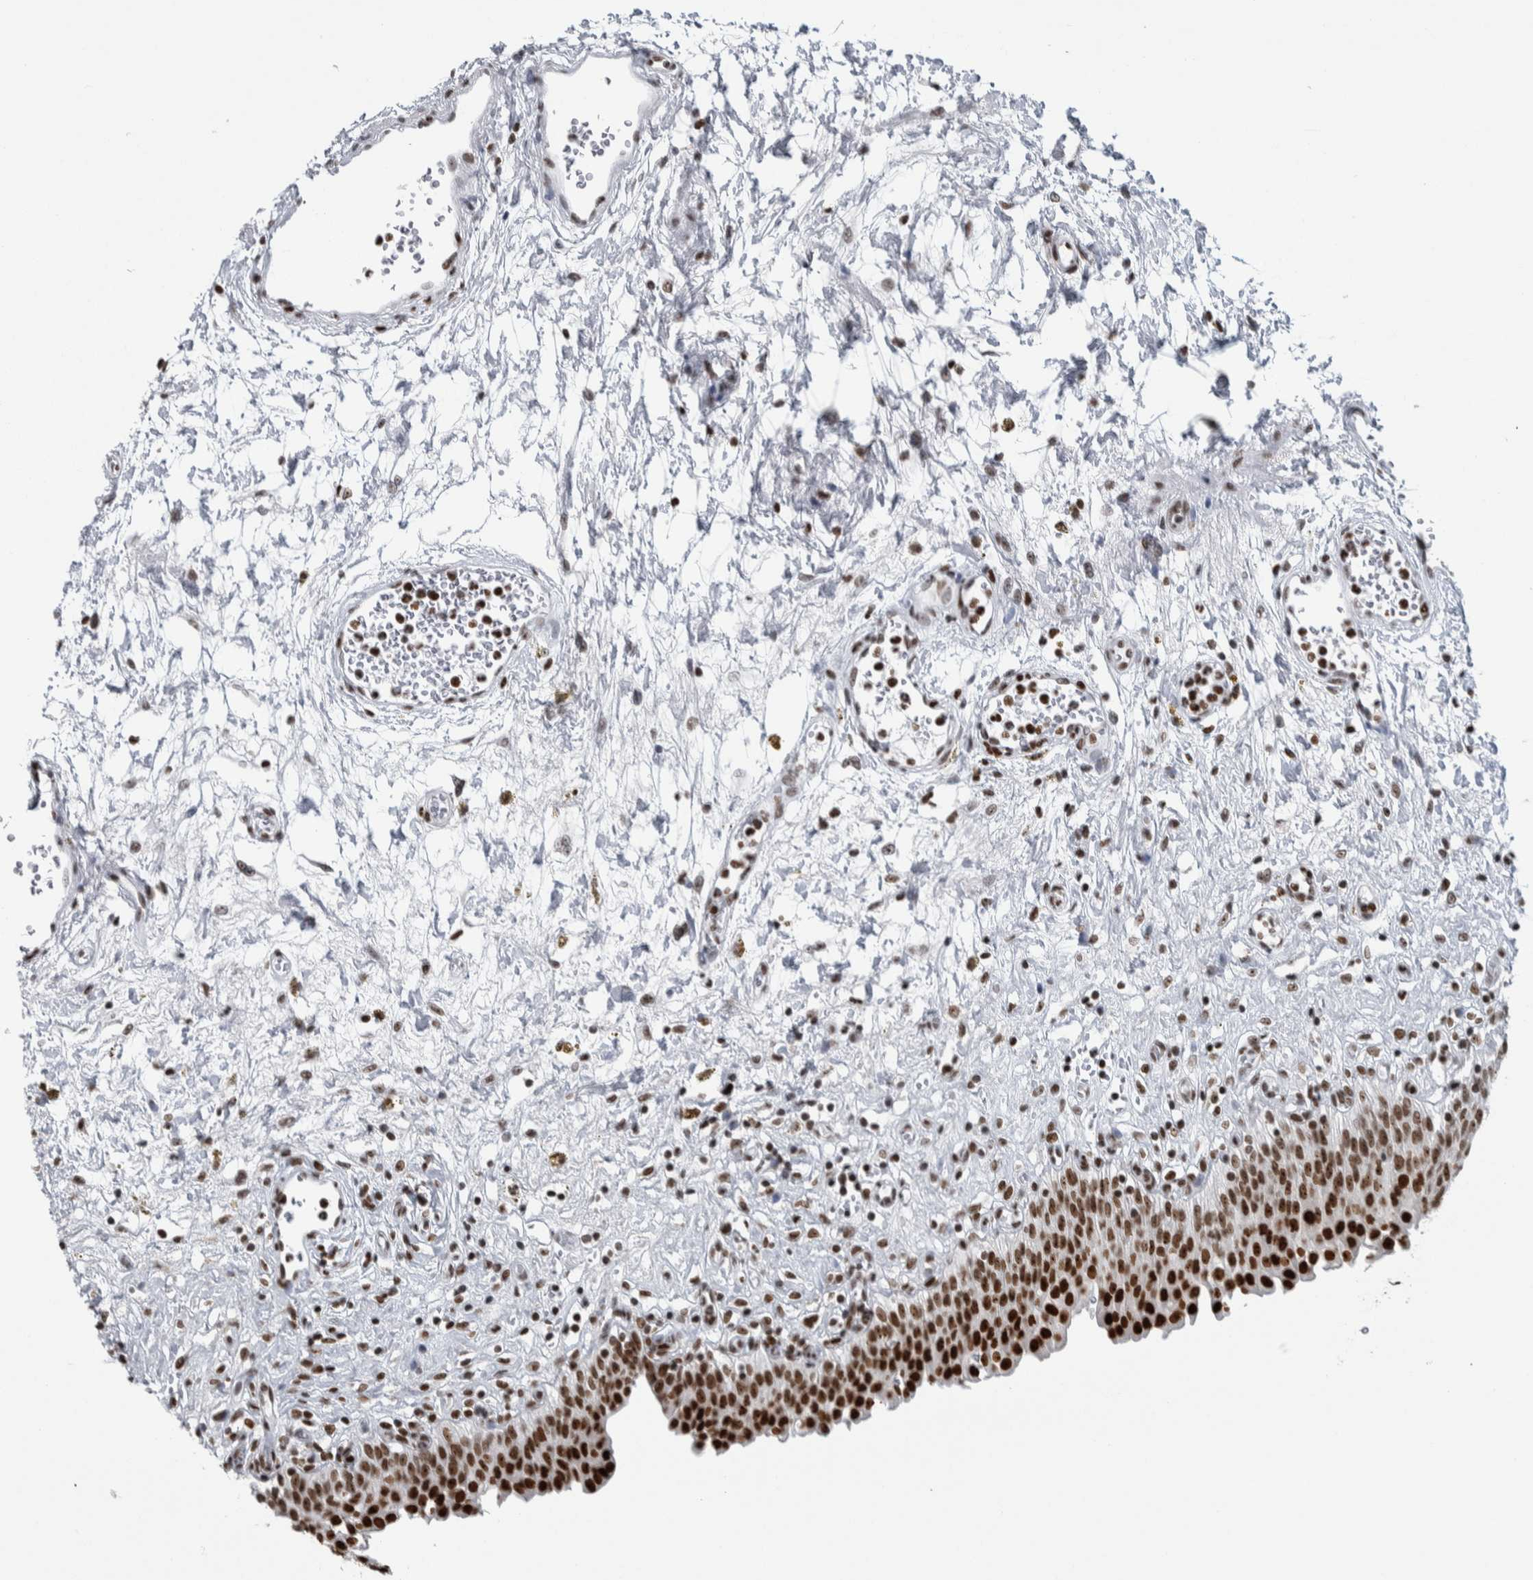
{"staining": {"intensity": "strong", "quantity": ">75%", "location": "nuclear"}, "tissue": "urinary bladder", "cell_type": "Urothelial cells", "image_type": "normal", "snomed": [{"axis": "morphology", "description": "Urothelial carcinoma, High grade"}, {"axis": "topography", "description": "Urinary bladder"}], "caption": "Urinary bladder stained with immunohistochemistry exhibits strong nuclear expression in approximately >75% of urothelial cells. (IHC, brightfield microscopy, high magnification).", "gene": "TOP2B", "patient": {"sex": "male", "age": 46}}